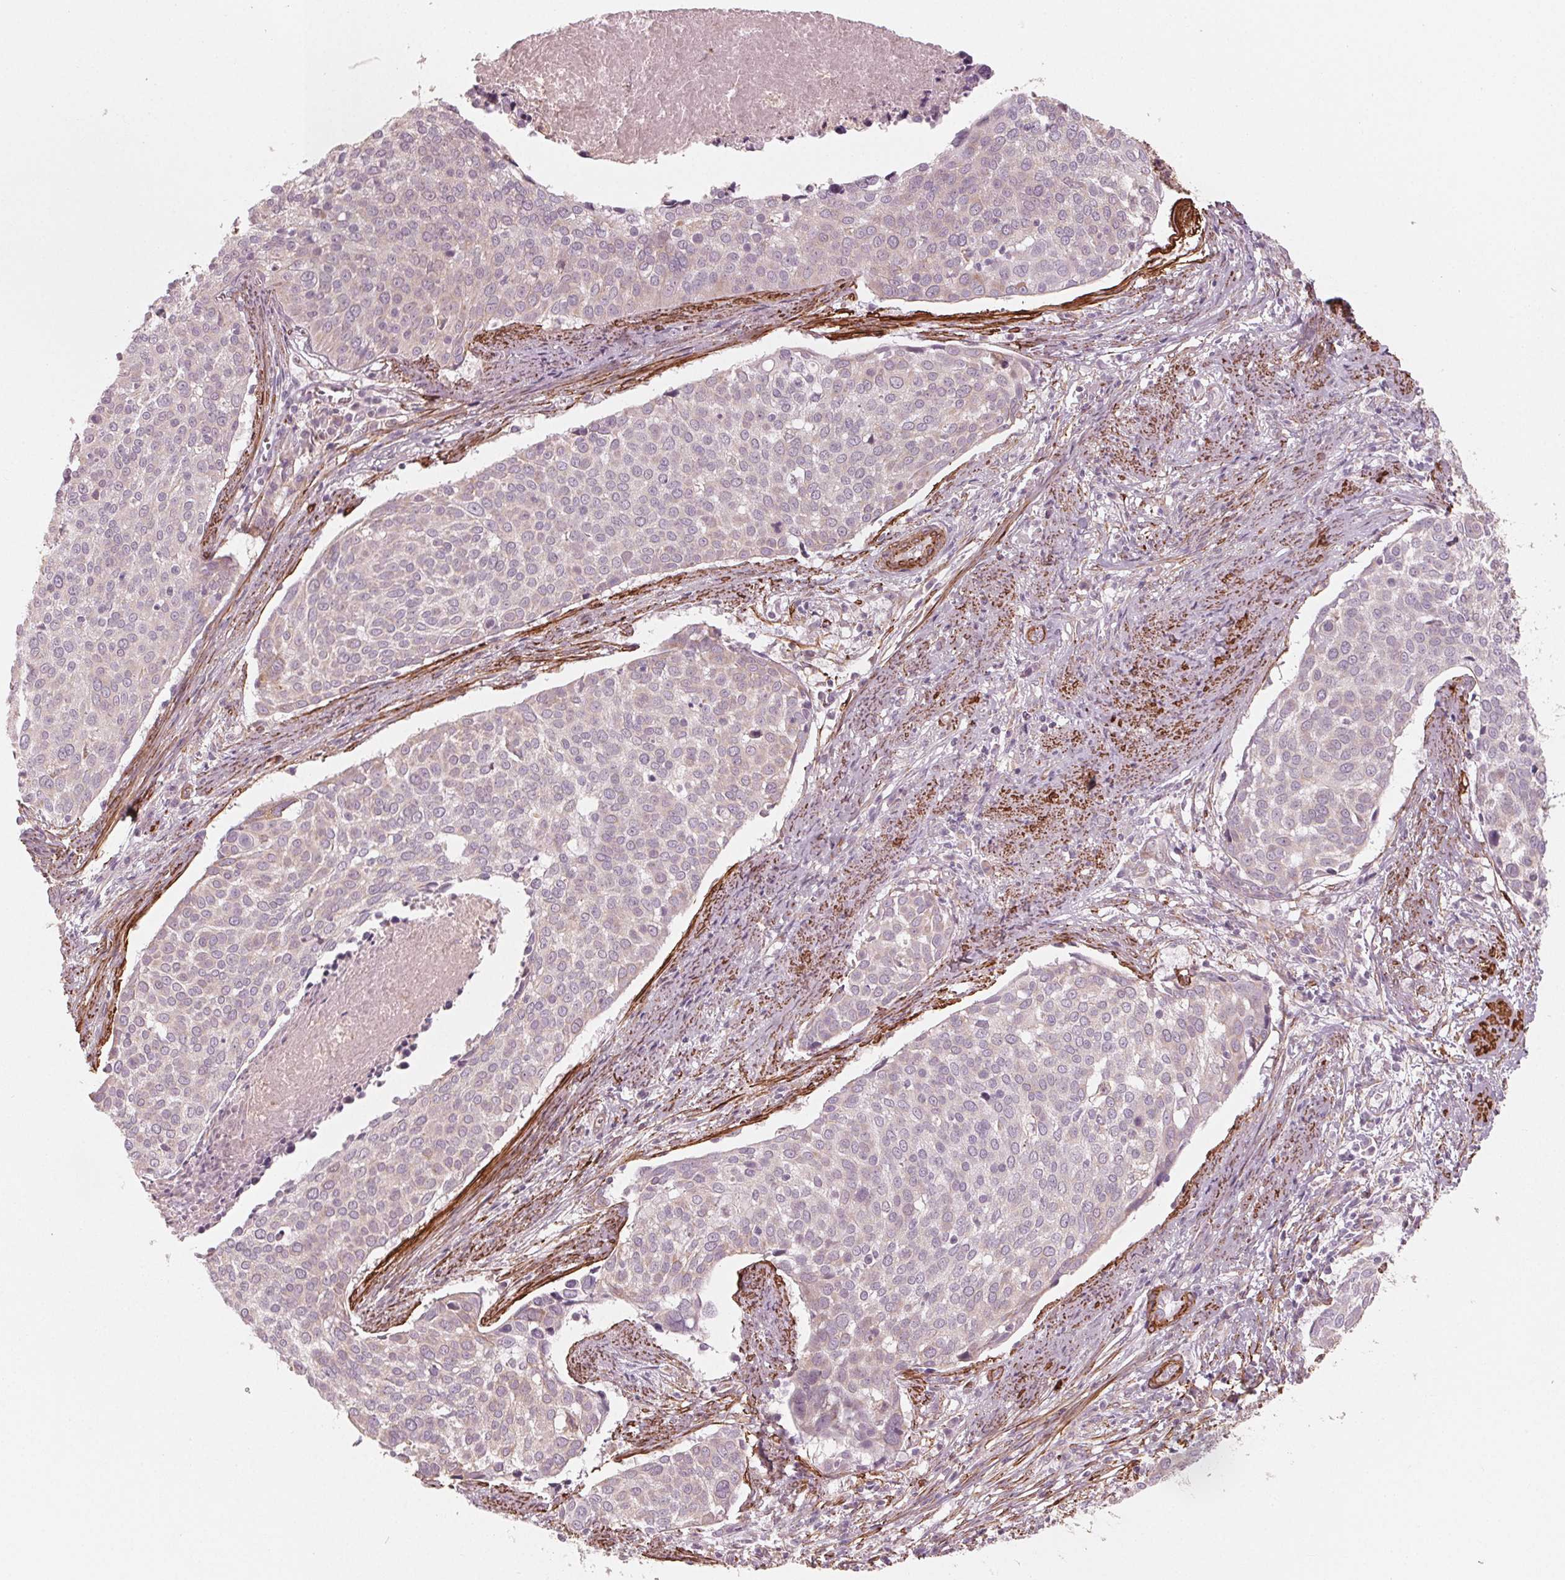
{"staining": {"intensity": "negative", "quantity": "none", "location": "none"}, "tissue": "cervical cancer", "cell_type": "Tumor cells", "image_type": "cancer", "snomed": [{"axis": "morphology", "description": "Squamous cell carcinoma, NOS"}, {"axis": "topography", "description": "Cervix"}], "caption": "Squamous cell carcinoma (cervical) was stained to show a protein in brown. There is no significant expression in tumor cells.", "gene": "MIER3", "patient": {"sex": "female", "age": 39}}